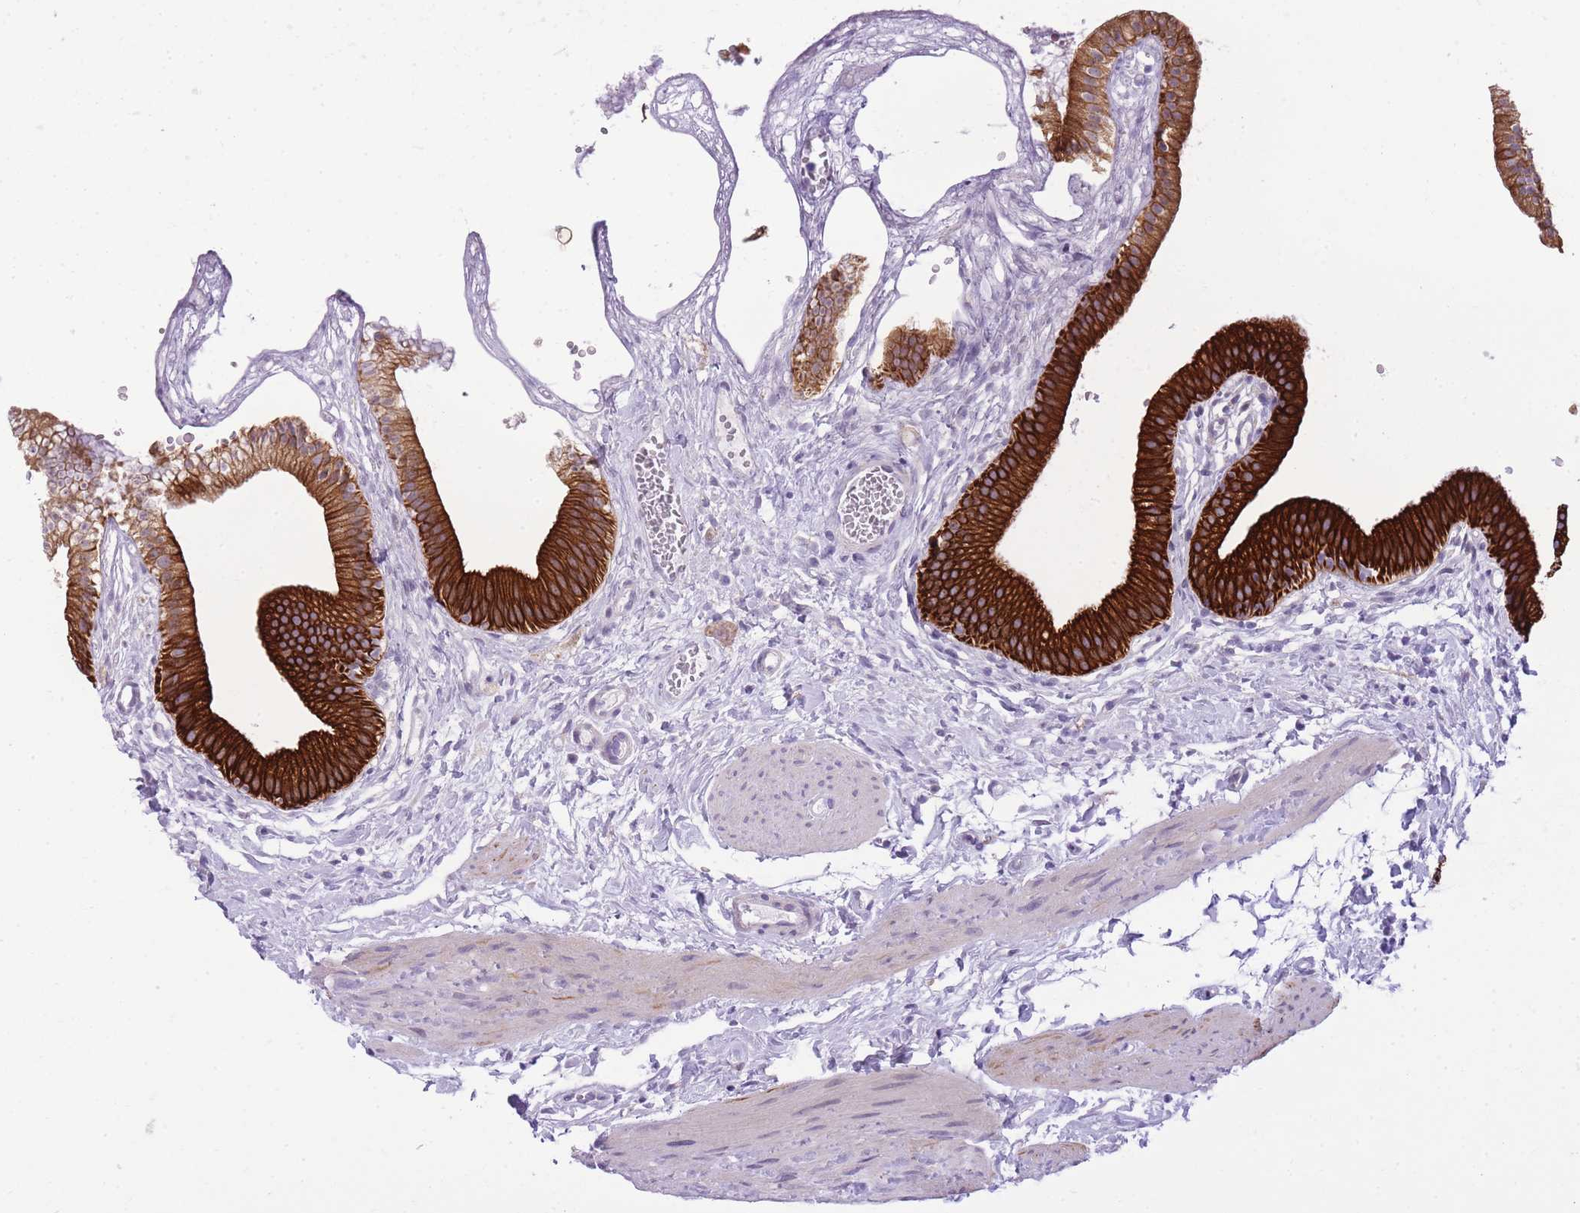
{"staining": {"intensity": "strong", "quantity": ">75%", "location": "cytoplasmic/membranous"}, "tissue": "gallbladder", "cell_type": "Glandular cells", "image_type": "normal", "snomed": [{"axis": "morphology", "description": "Normal tissue, NOS"}, {"axis": "topography", "description": "Gallbladder"}], "caption": "About >75% of glandular cells in unremarkable human gallbladder exhibit strong cytoplasmic/membranous protein staining as visualized by brown immunohistochemical staining.", "gene": "RADX", "patient": {"sex": "female", "age": 54}}